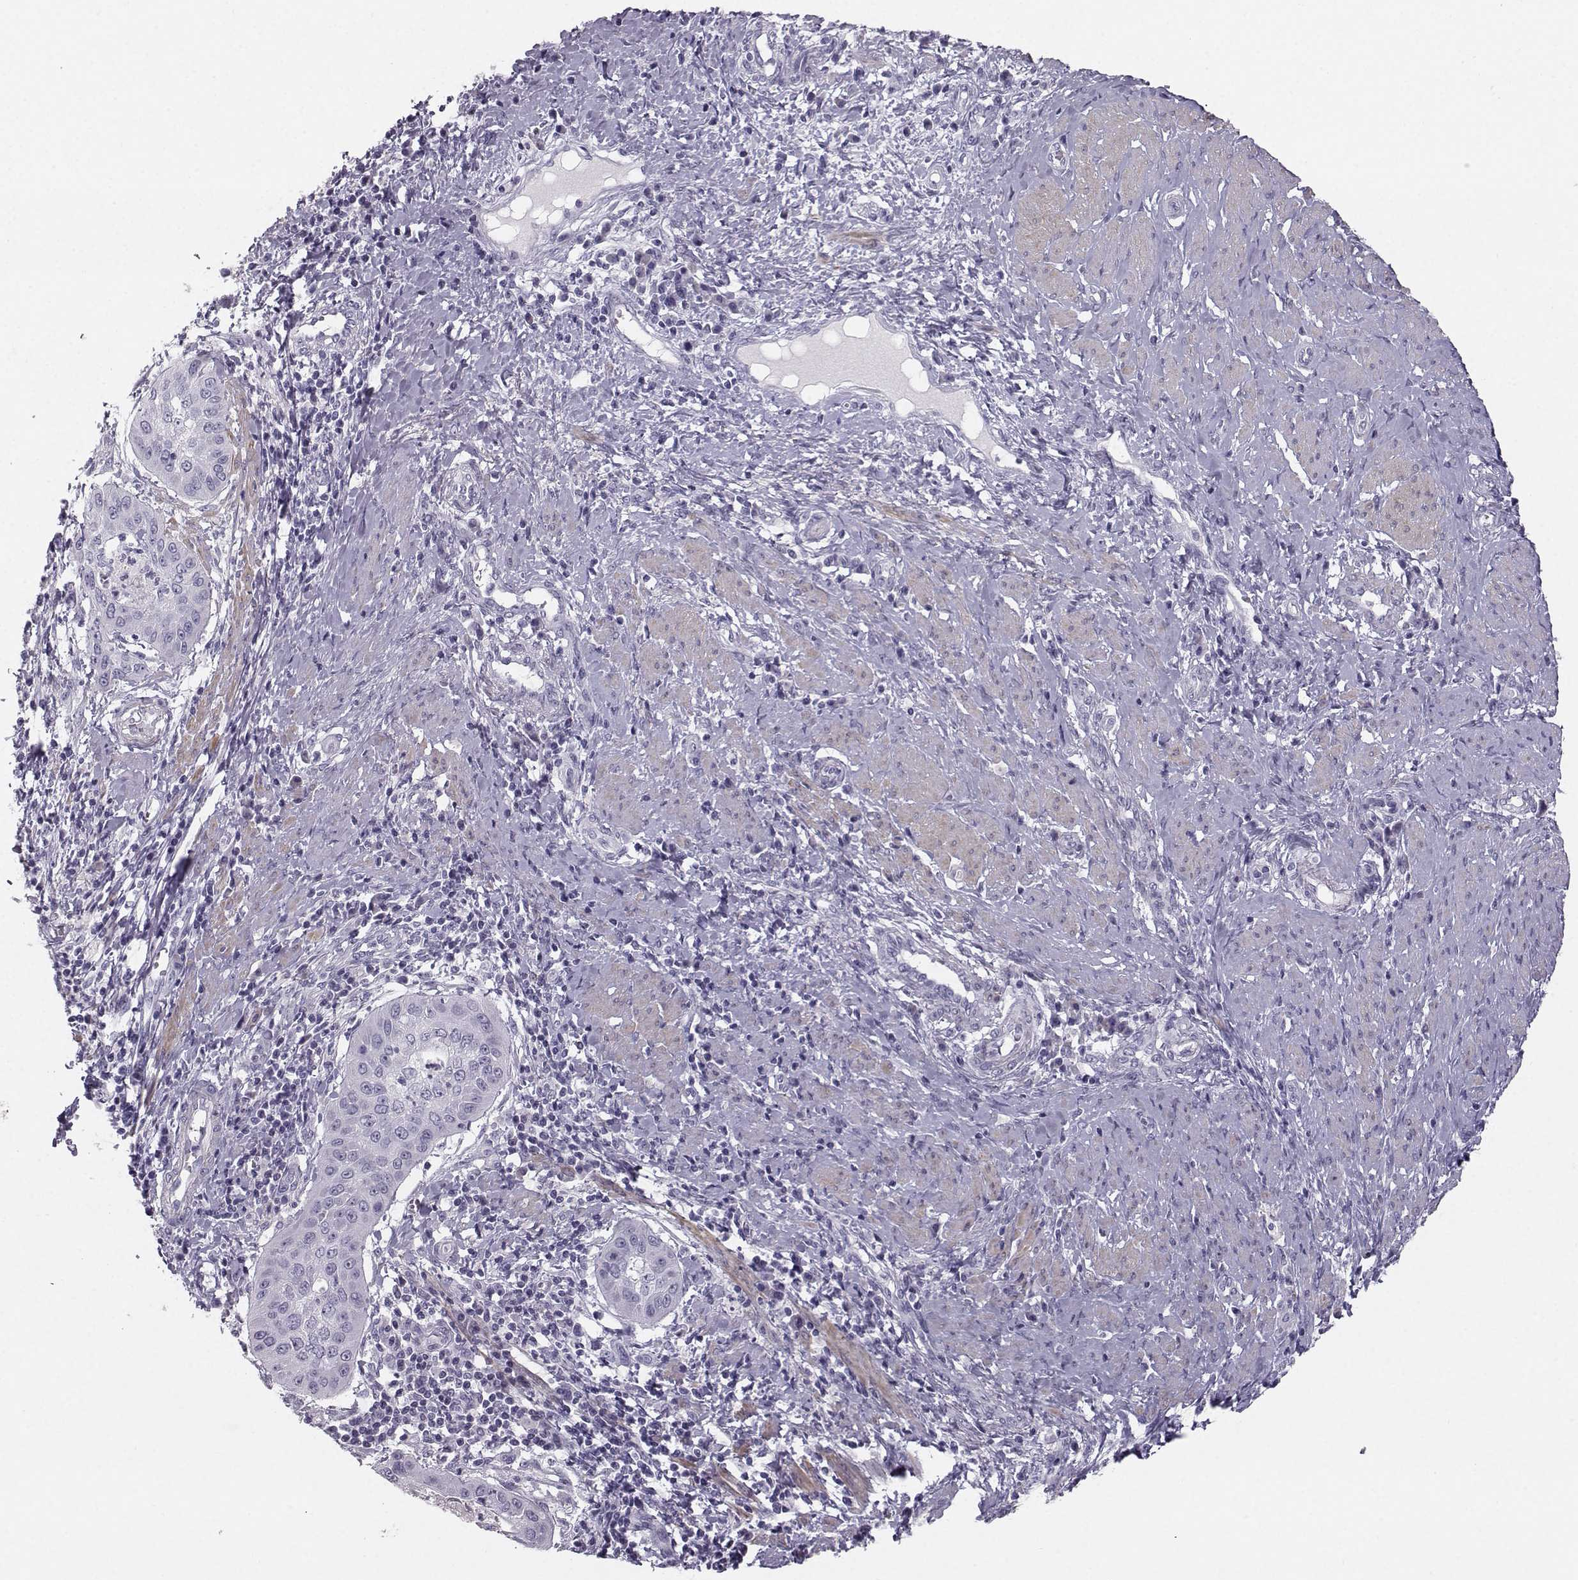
{"staining": {"intensity": "negative", "quantity": "none", "location": "none"}, "tissue": "cervical cancer", "cell_type": "Tumor cells", "image_type": "cancer", "snomed": [{"axis": "morphology", "description": "Squamous cell carcinoma, NOS"}, {"axis": "topography", "description": "Cervix"}], "caption": "A high-resolution histopathology image shows IHC staining of squamous cell carcinoma (cervical), which displays no significant expression in tumor cells.", "gene": "CASR", "patient": {"sex": "female", "age": 39}}